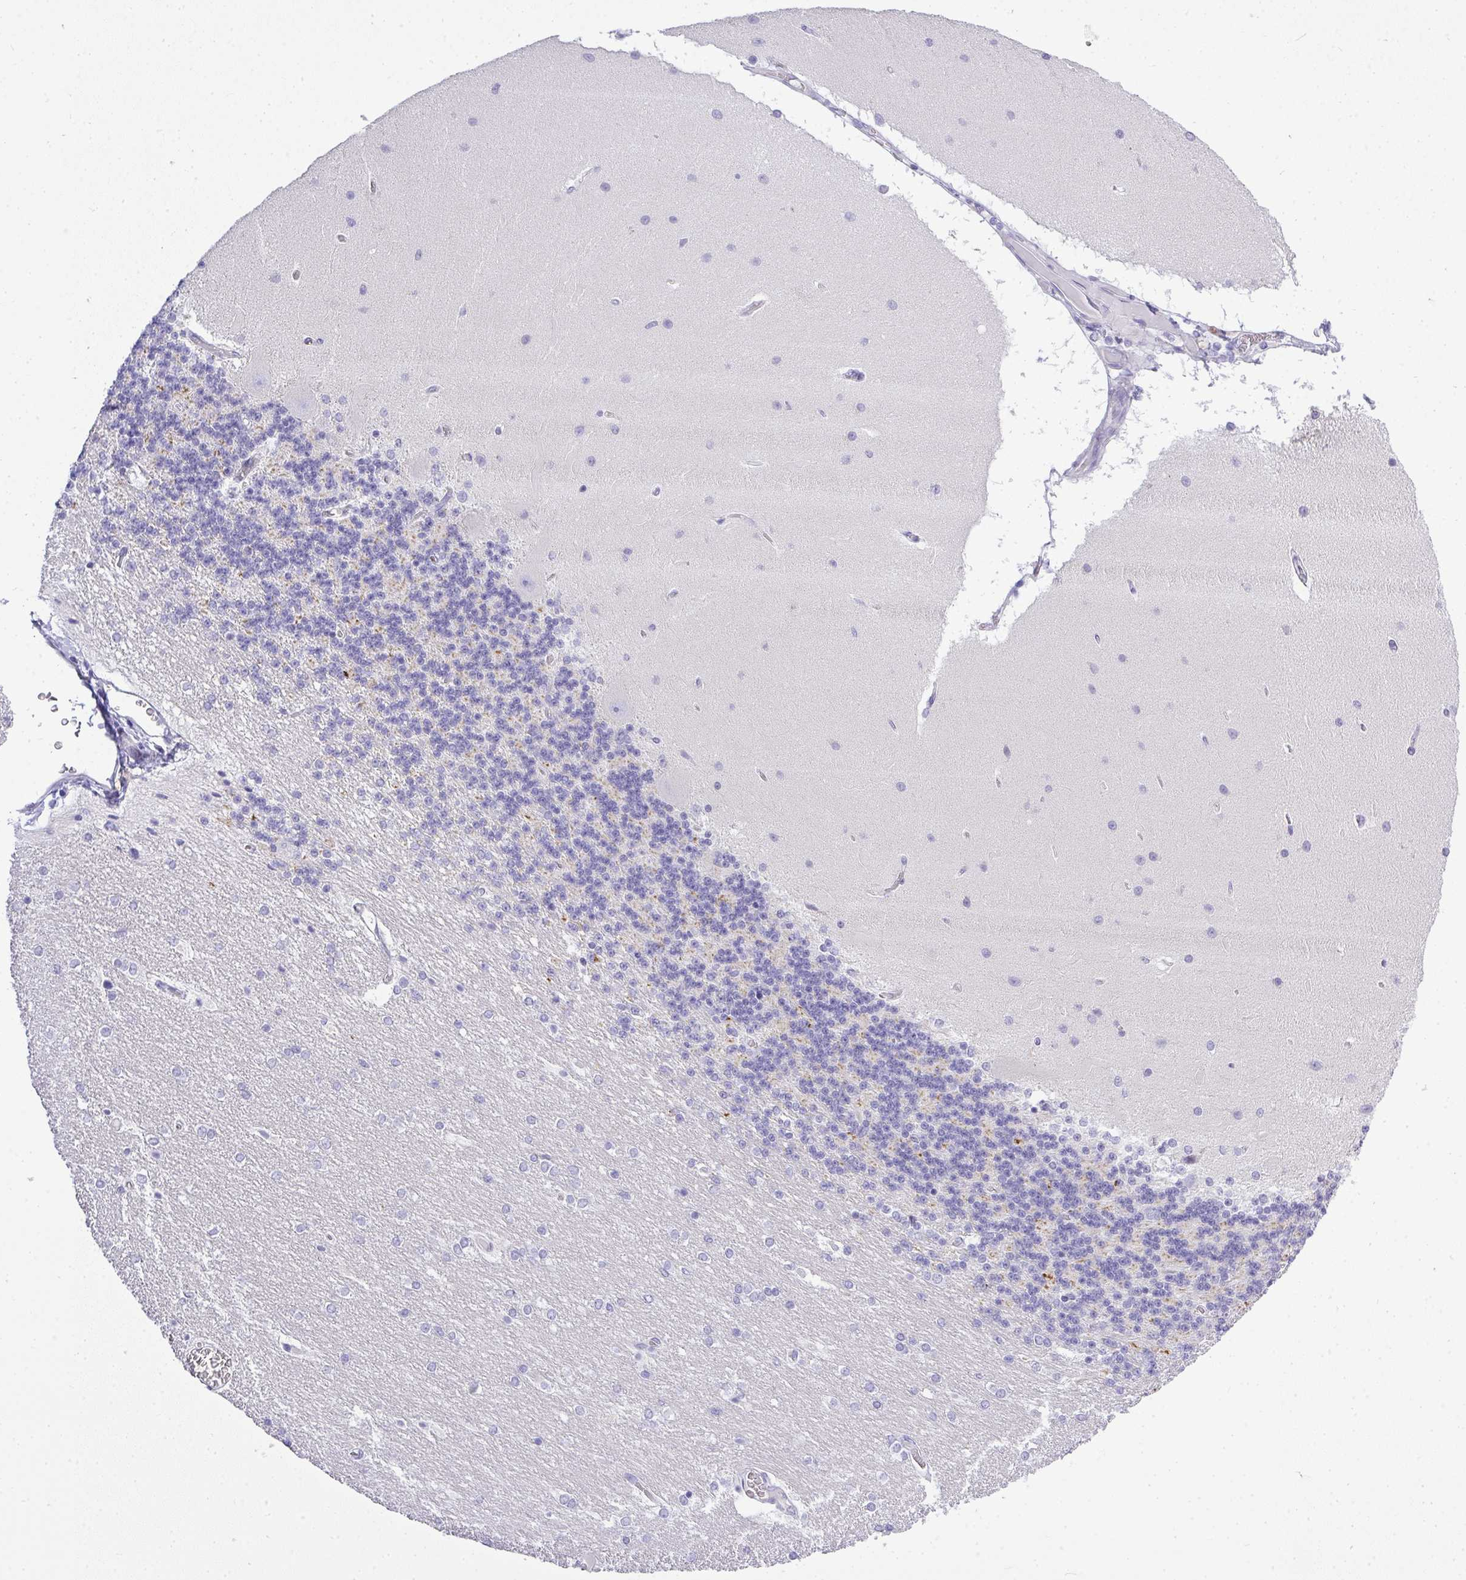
{"staining": {"intensity": "negative", "quantity": "none", "location": "none"}, "tissue": "cerebellum", "cell_type": "Cells in granular layer", "image_type": "normal", "snomed": [{"axis": "morphology", "description": "Normal tissue, NOS"}, {"axis": "topography", "description": "Cerebellum"}], "caption": "Protein analysis of unremarkable cerebellum reveals no significant positivity in cells in granular layer. The staining was performed using DAB (3,3'-diaminobenzidine) to visualize the protein expression in brown, while the nuclei were stained in blue with hematoxylin (Magnification: 20x).", "gene": "PLPPR3", "patient": {"sex": "female", "age": 54}}